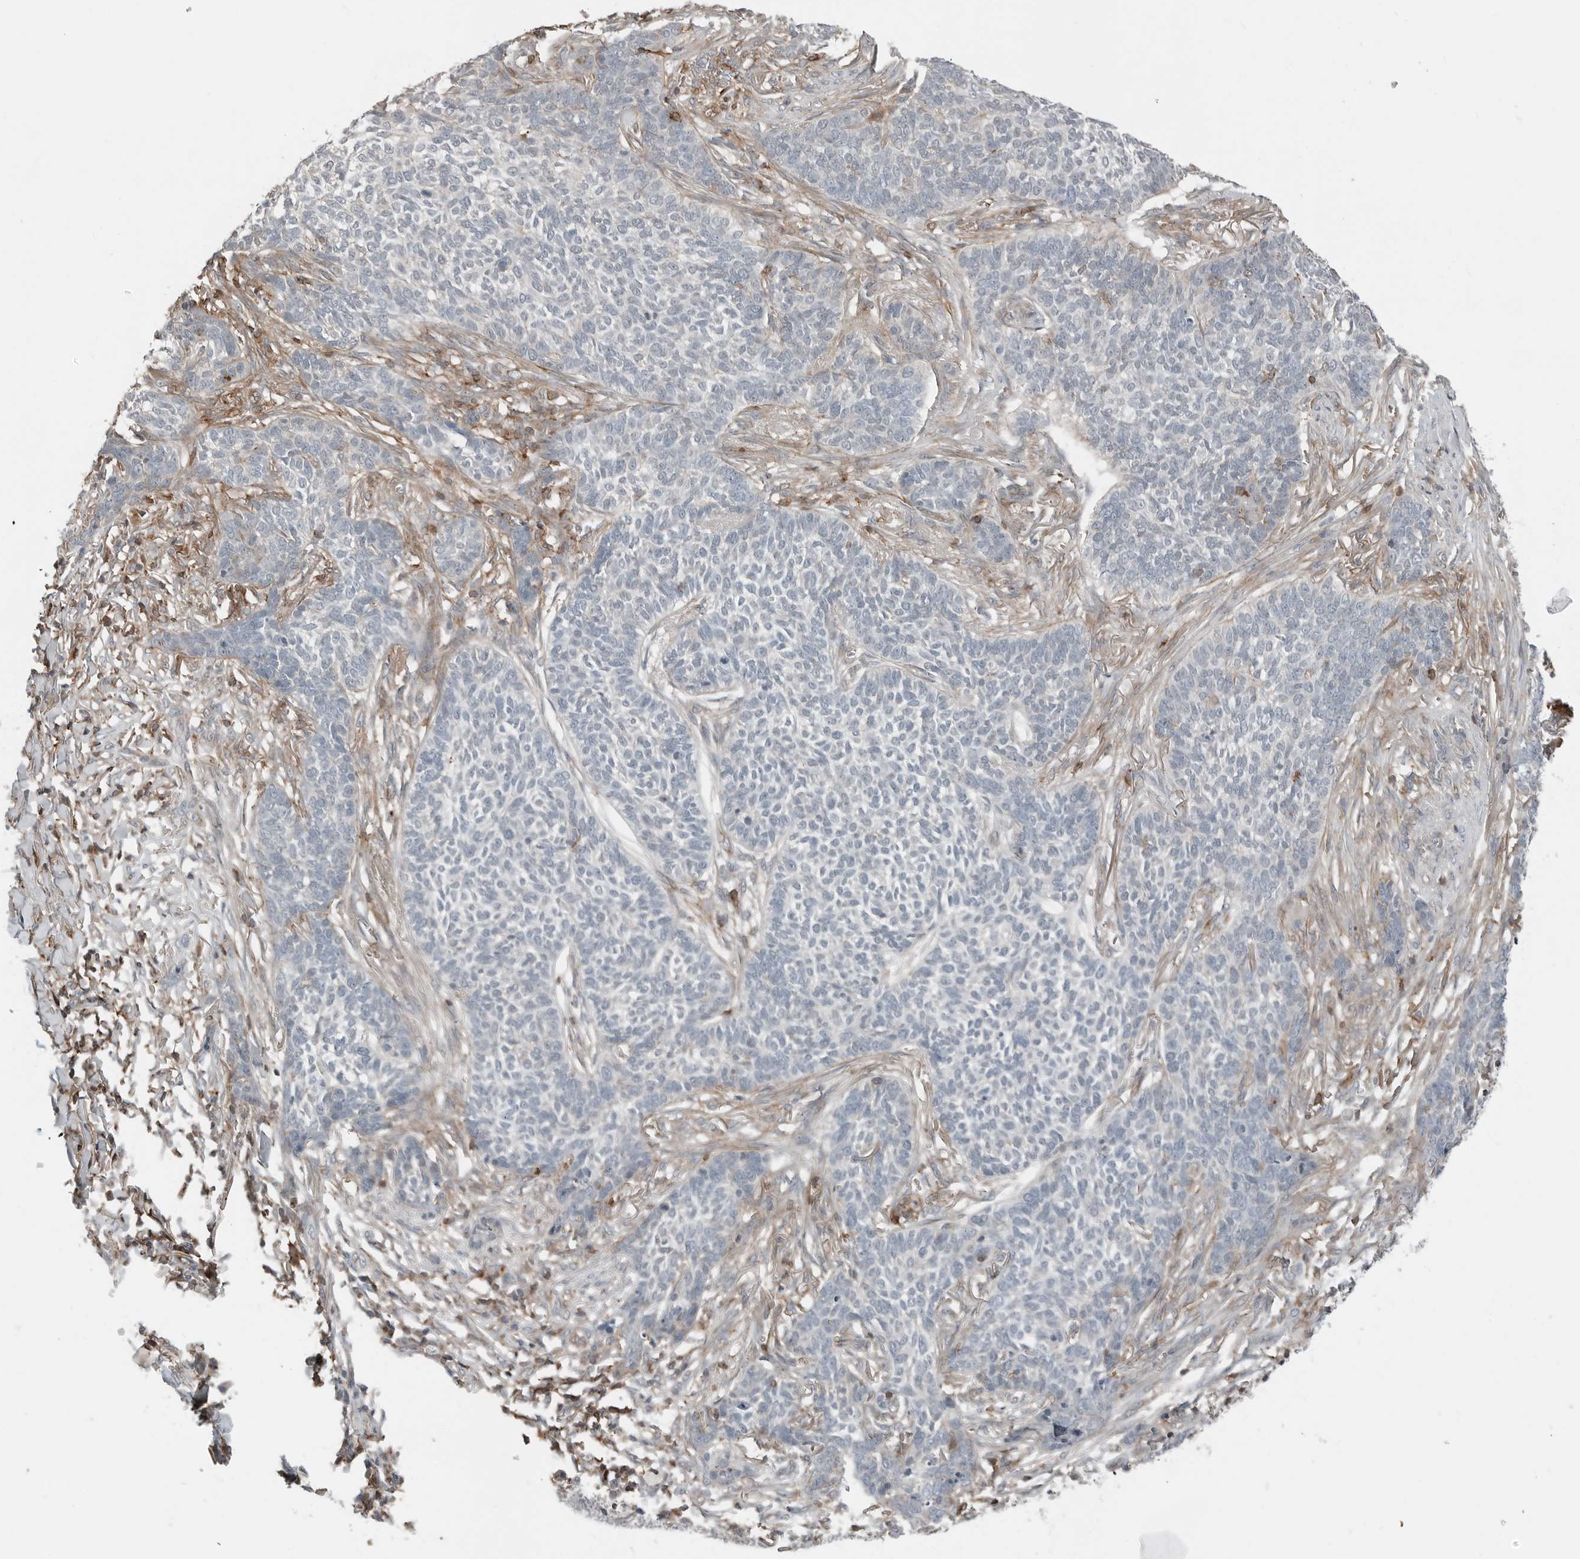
{"staining": {"intensity": "negative", "quantity": "none", "location": "none"}, "tissue": "skin cancer", "cell_type": "Tumor cells", "image_type": "cancer", "snomed": [{"axis": "morphology", "description": "Basal cell carcinoma"}, {"axis": "topography", "description": "Skin"}], "caption": "Tumor cells are negative for protein expression in human skin basal cell carcinoma. The staining was performed using DAB (3,3'-diaminobenzidine) to visualize the protein expression in brown, while the nuclei were stained in blue with hematoxylin (Magnification: 20x).", "gene": "LEFTY2", "patient": {"sex": "male", "age": 85}}